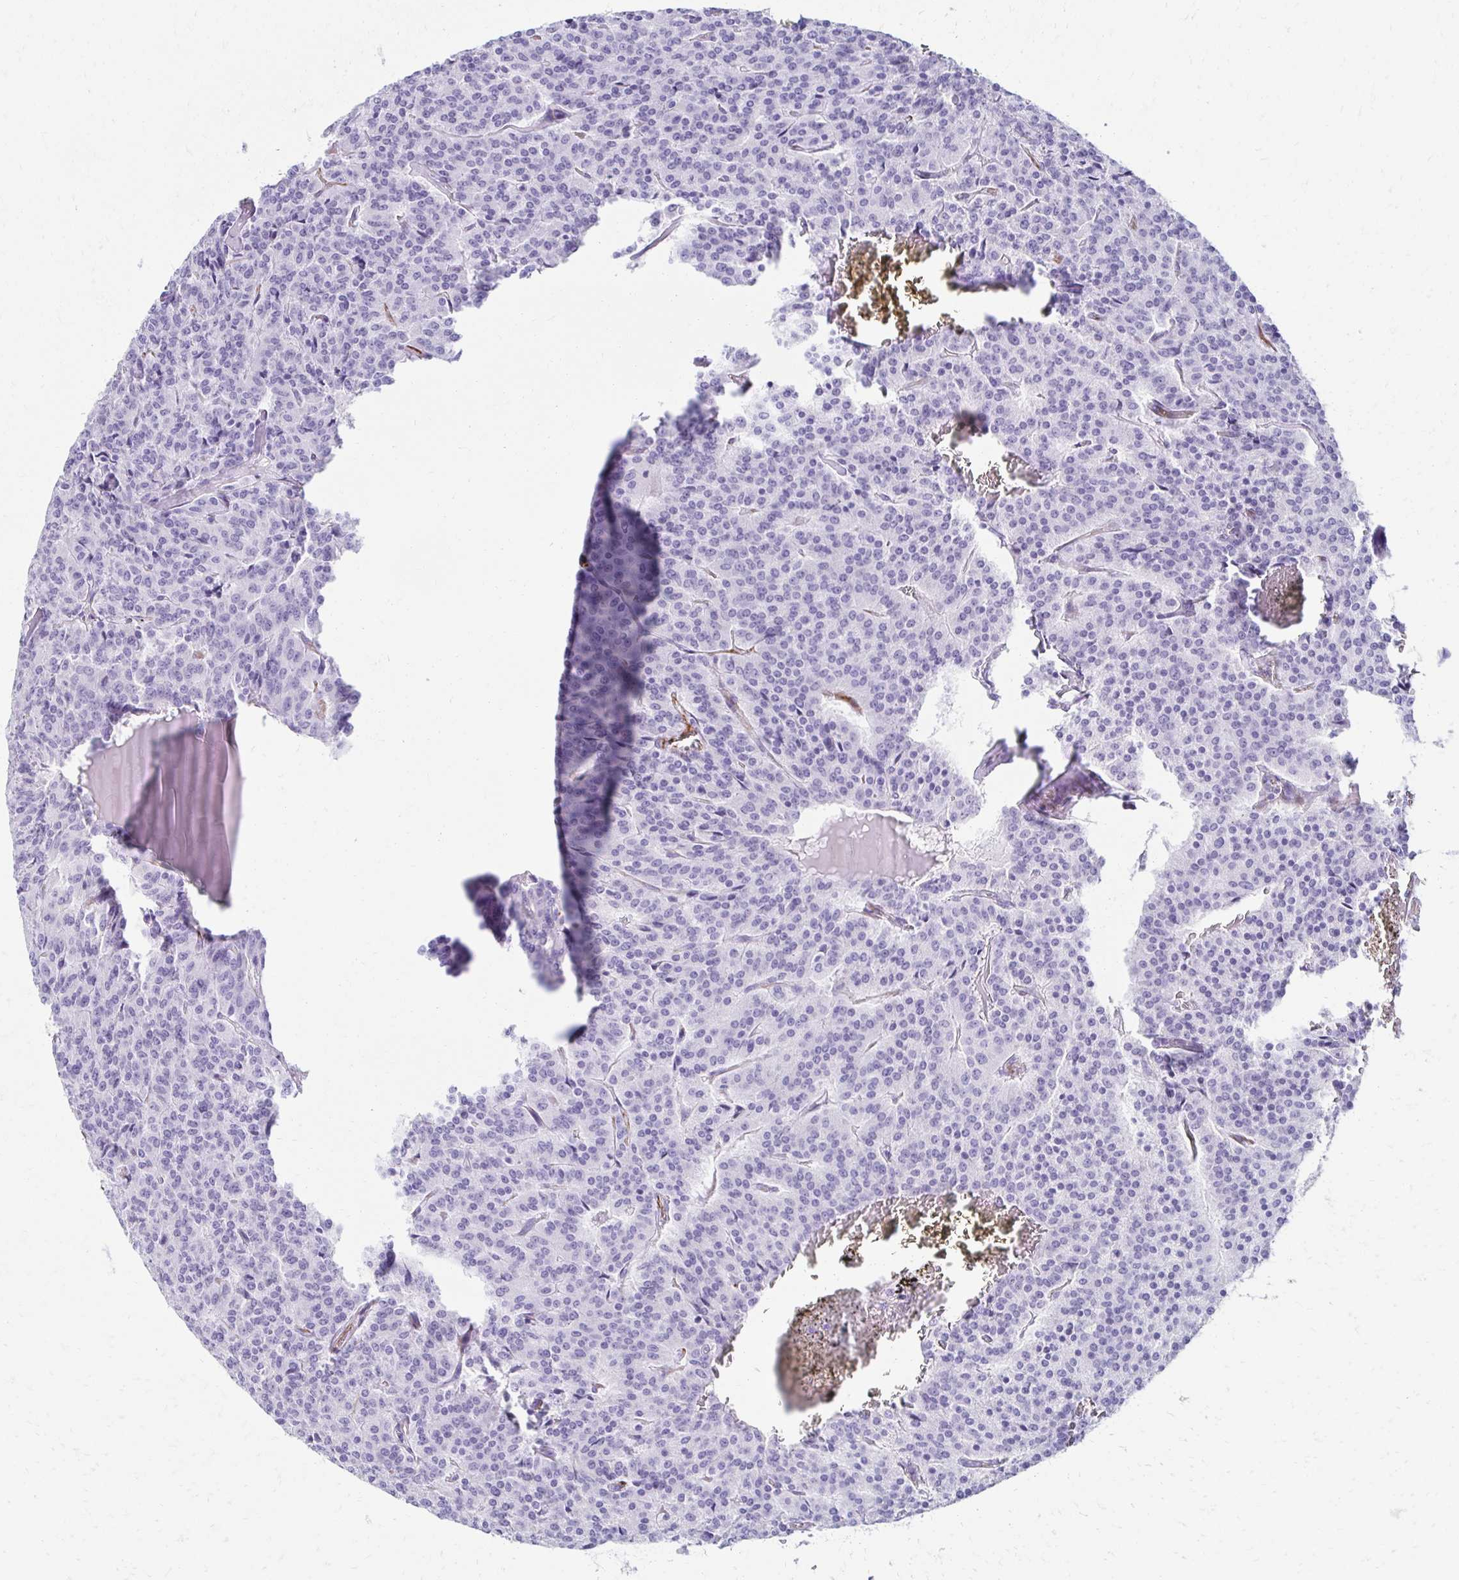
{"staining": {"intensity": "negative", "quantity": "none", "location": "none"}, "tissue": "carcinoid", "cell_type": "Tumor cells", "image_type": "cancer", "snomed": [{"axis": "morphology", "description": "Carcinoid, malignant, NOS"}, {"axis": "topography", "description": "Lung"}], "caption": "A micrograph of carcinoid stained for a protein displays no brown staining in tumor cells. (Immunohistochemistry, brightfield microscopy, high magnification).", "gene": "TMEM54", "patient": {"sex": "male", "age": 70}}